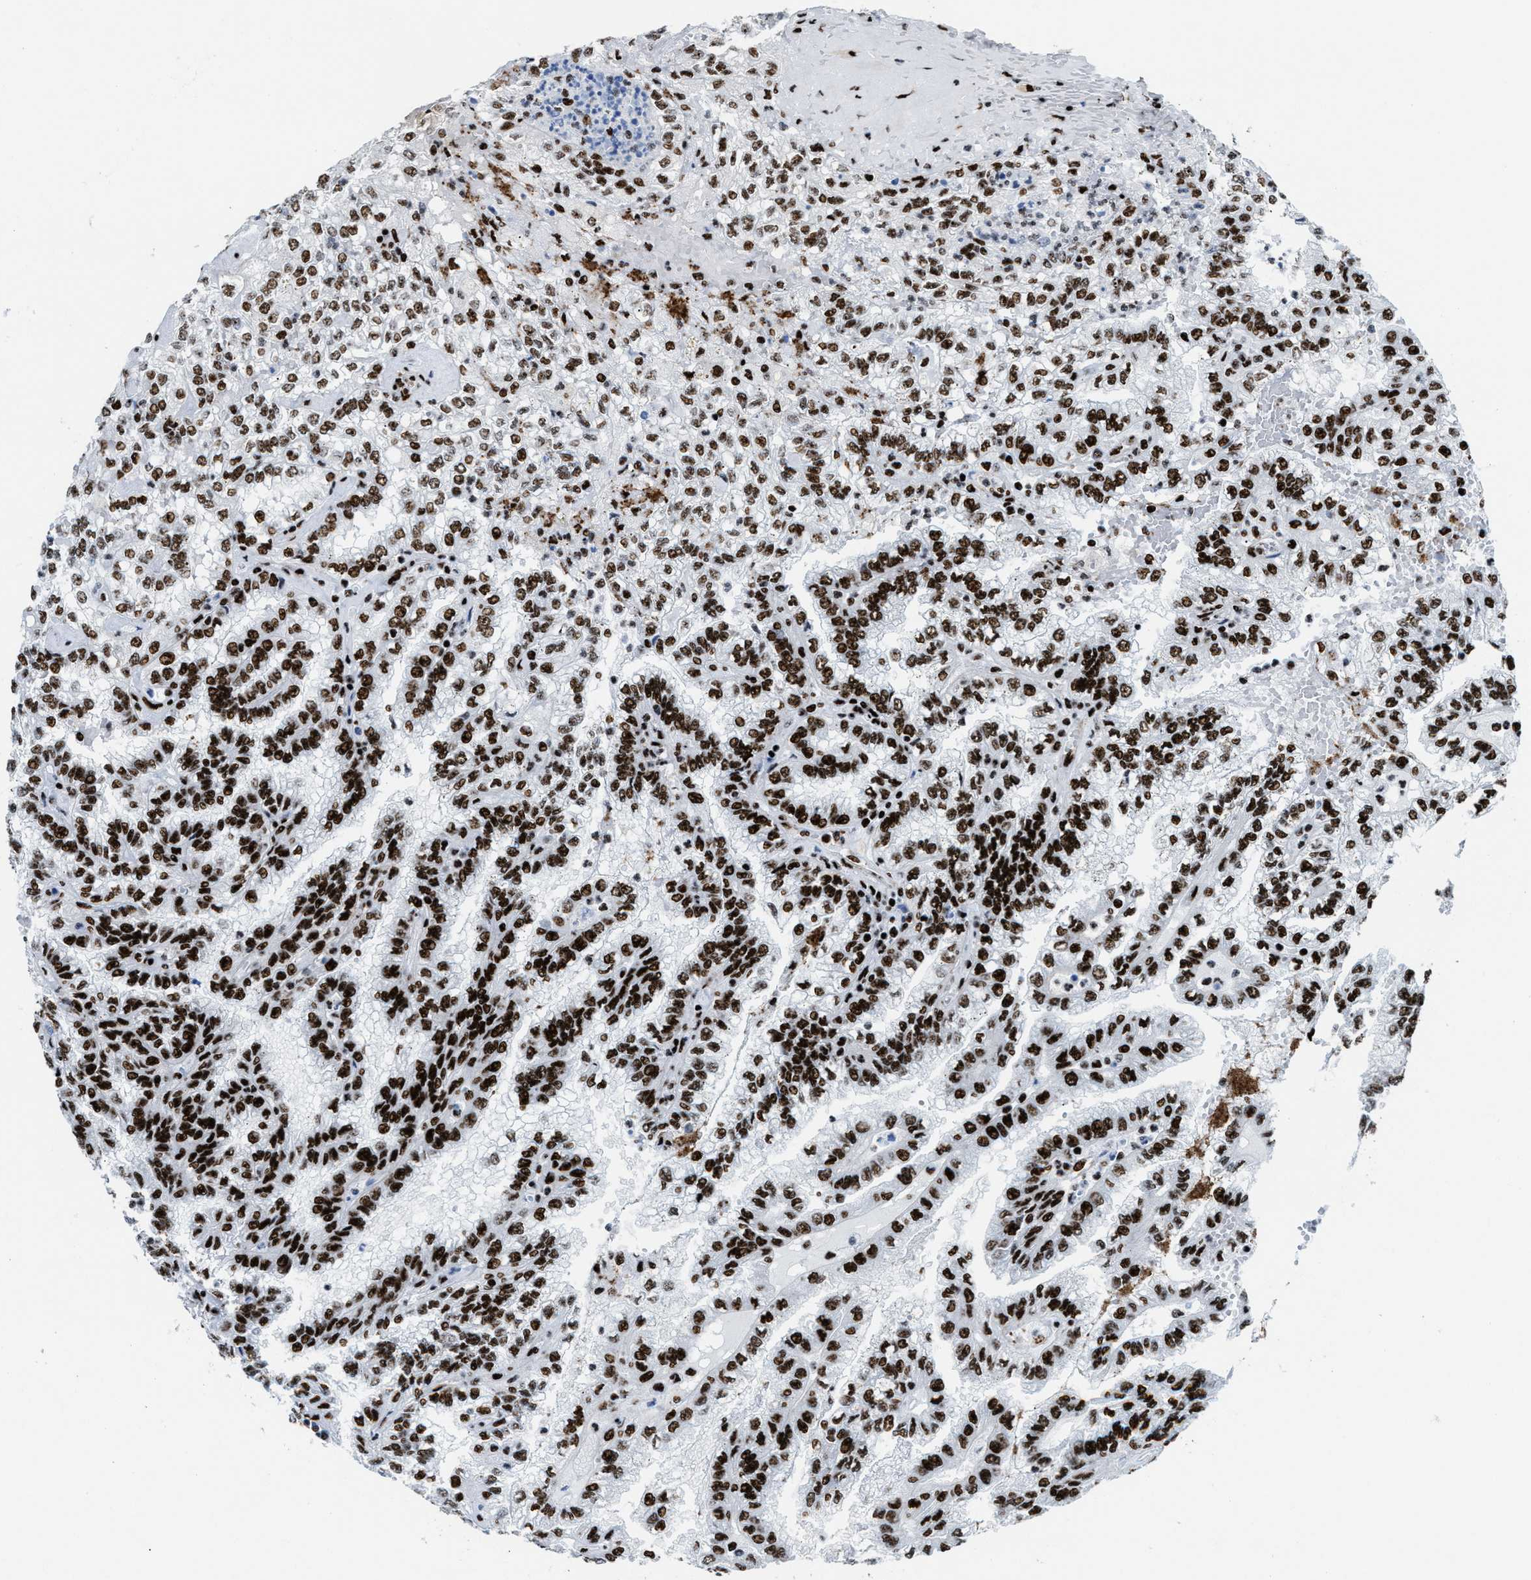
{"staining": {"intensity": "strong", "quantity": ">75%", "location": "nuclear"}, "tissue": "renal cancer", "cell_type": "Tumor cells", "image_type": "cancer", "snomed": [{"axis": "morphology", "description": "Inflammation, NOS"}, {"axis": "morphology", "description": "Adenocarcinoma, NOS"}, {"axis": "topography", "description": "Kidney"}], "caption": "Protein expression analysis of human renal cancer reveals strong nuclear positivity in about >75% of tumor cells. Nuclei are stained in blue.", "gene": "NONO", "patient": {"sex": "male", "age": 68}}